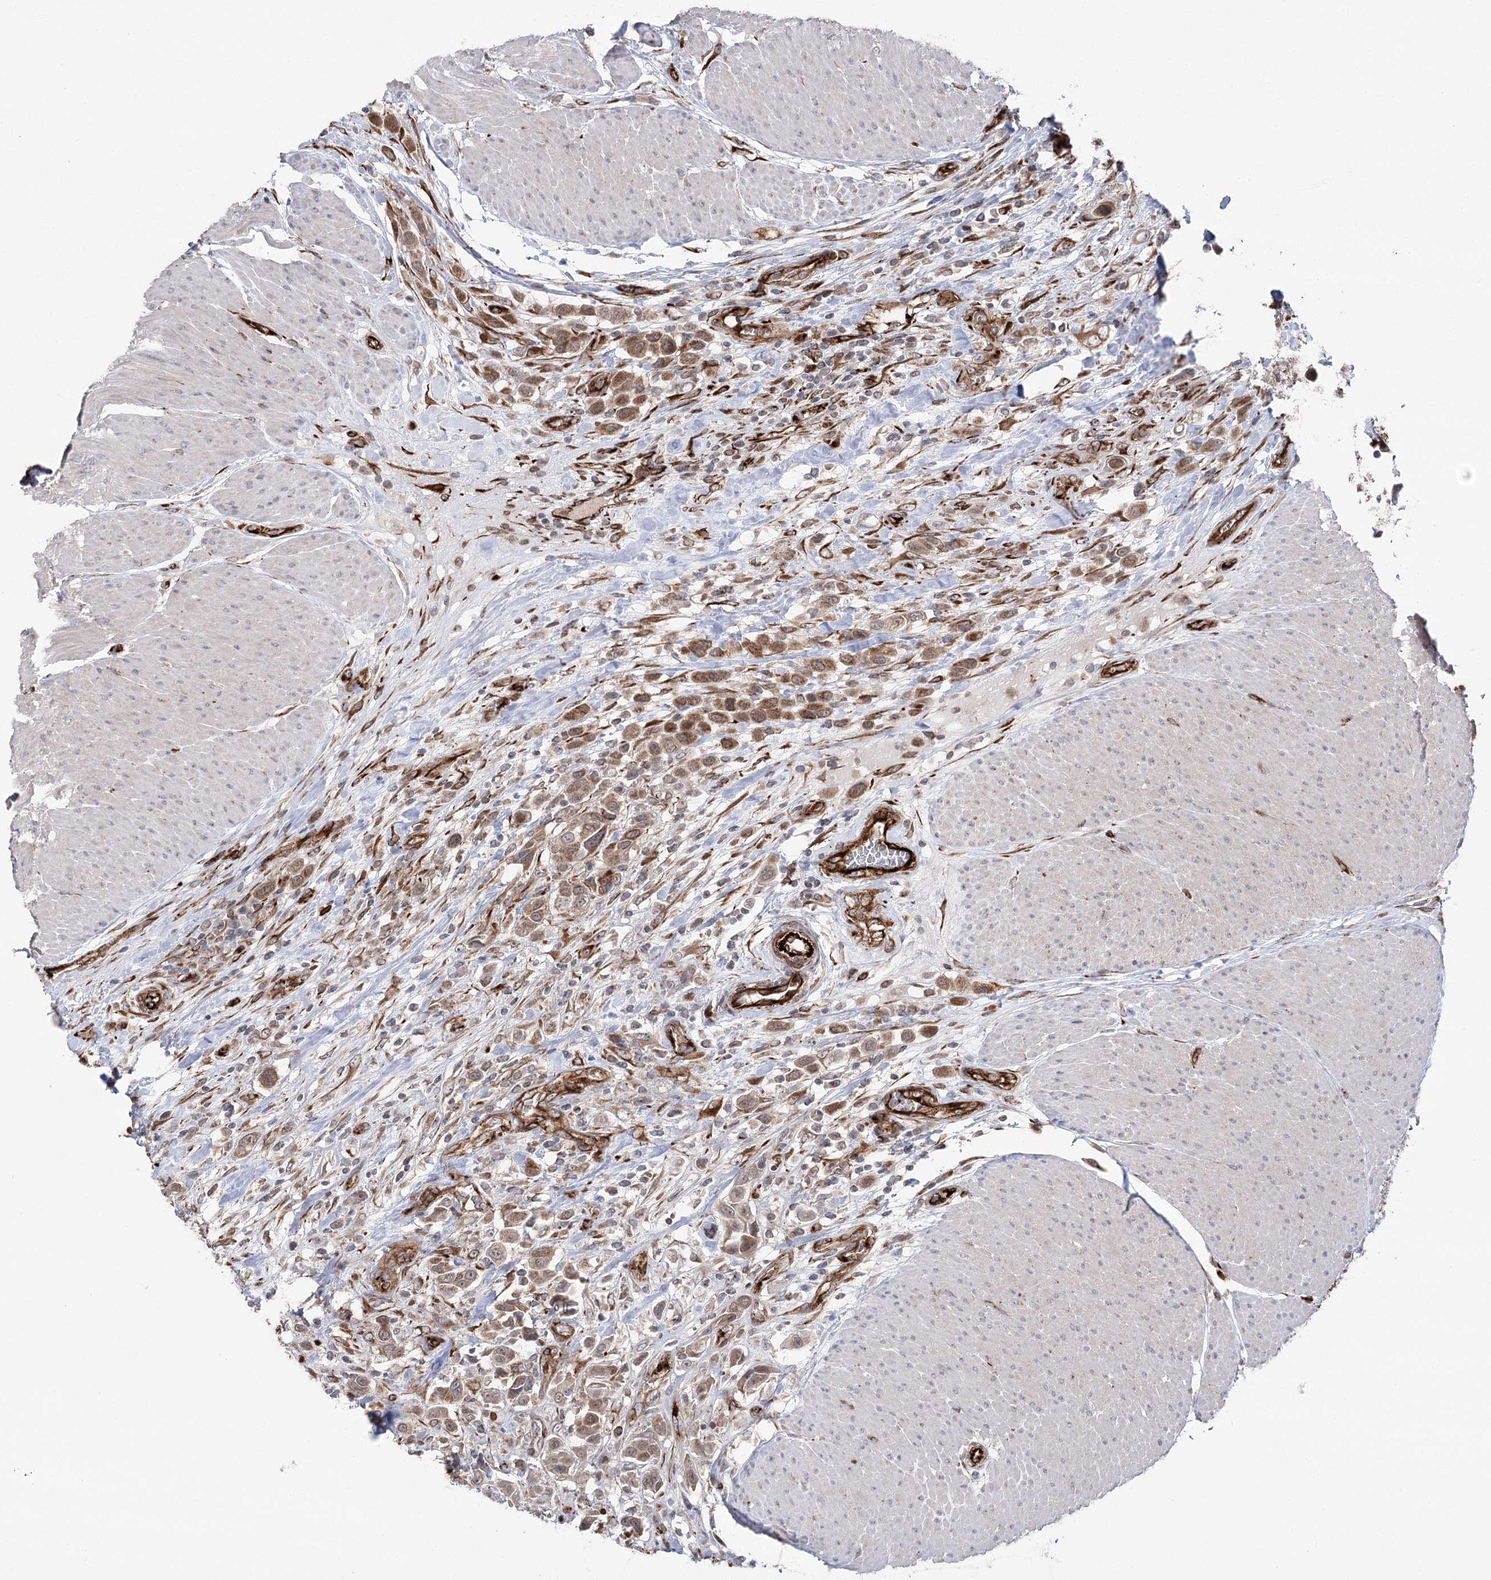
{"staining": {"intensity": "moderate", "quantity": ">75%", "location": "cytoplasmic/membranous,nuclear"}, "tissue": "urothelial cancer", "cell_type": "Tumor cells", "image_type": "cancer", "snomed": [{"axis": "morphology", "description": "Urothelial carcinoma, High grade"}, {"axis": "topography", "description": "Urinary bladder"}], "caption": "Human urothelial cancer stained for a protein (brown) exhibits moderate cytoplasmic/membranous and nuclear positive expression in approximately >75% of tumor cells.", "gene": "MIB1", "patient": {"sex": "male", "age": 50}}